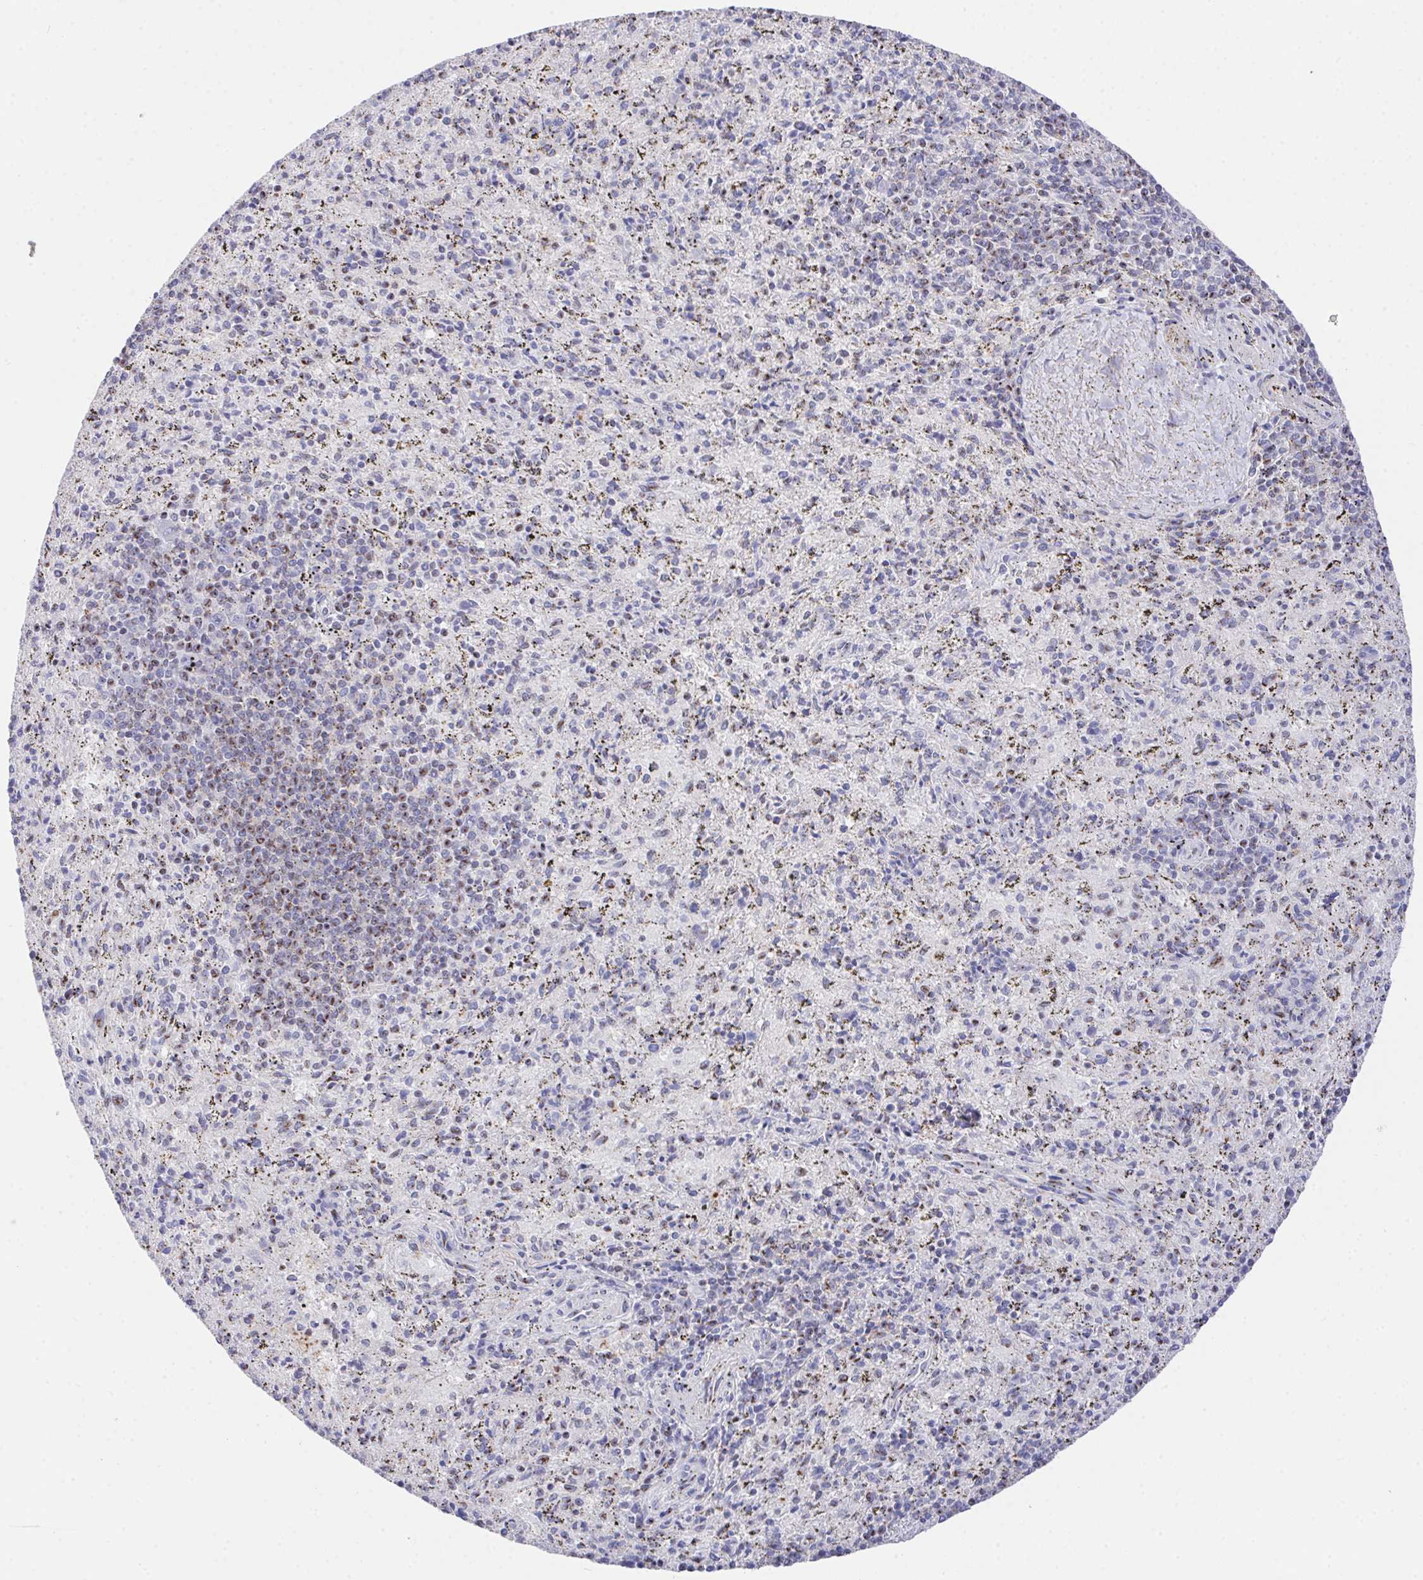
{"staining": {"intensity": "strong", "quantity": "<25%", "location": "cytoplasmic/membranous"}, "tissue": "spleen", "cell_type": "Cells in red pulp", "image_type": "normal", "snomed": [{"axis": "morphology", "description": "Normal tissue, NOS"}, {"axis": "topography", "description": "Spleen"}], "caption": "A micrograph of spleen stained for a protein exhibits strong cytoplasmic/membranous brown staining in cells in red pulp.", "gene": "PRG3", "patient": {"sex": "male", "age": 57}}